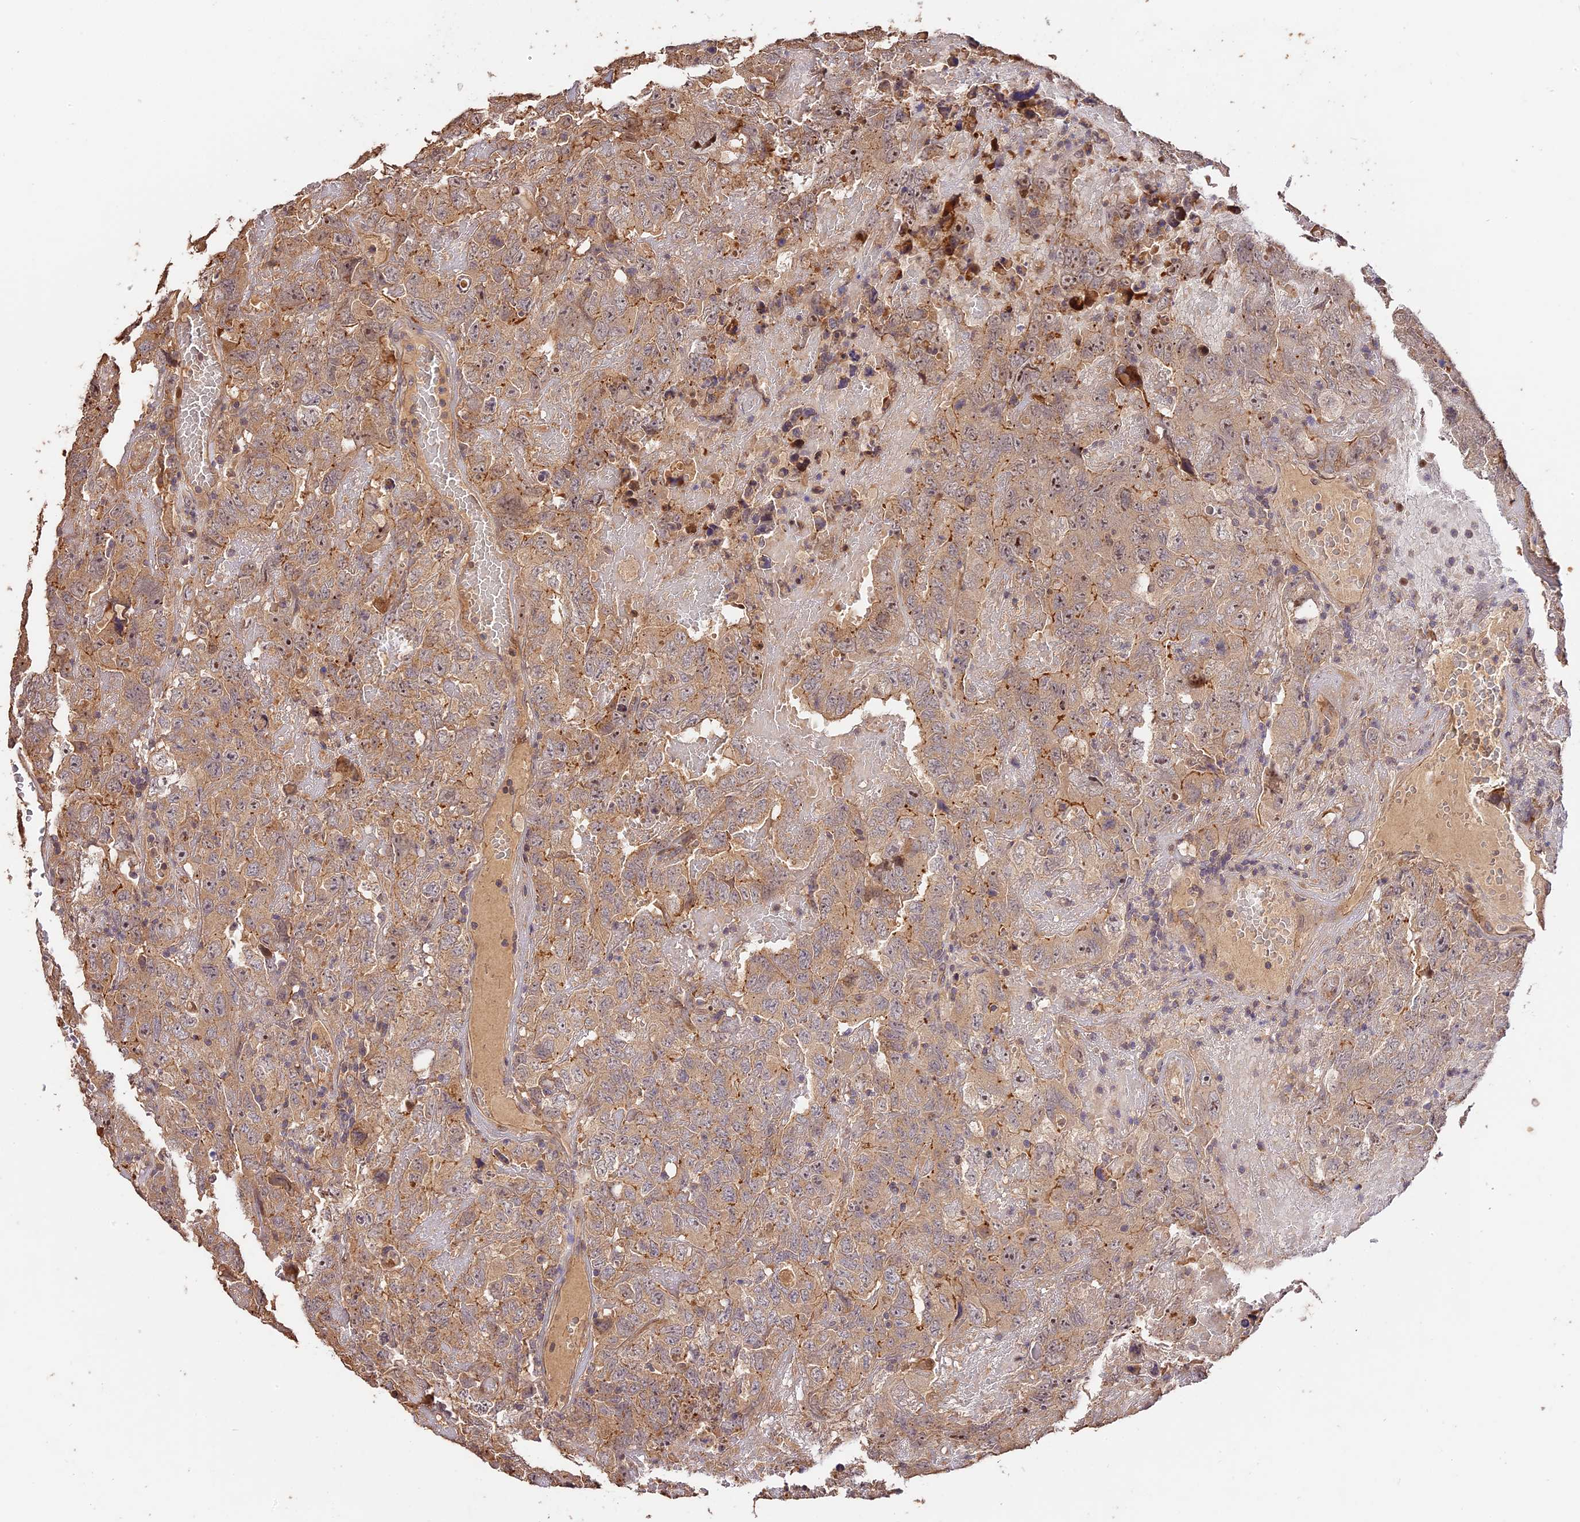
{"staining": {"intensity": "moderate", "quantity": "<25%", "location": "cytoplasmic/membranous"}, "tissue": "testis cancer", "cell_type": "Tumor cells", "image_type": "cancer", "snomed": [{"axis": "morphology", "description": "Carcinoma, Embryonal, NOS"}, {"axis": "topography", "description": "Testis"}], "caption": "Immunohistochemical staining of human embryonal carcinoma (testis) exhibits low levels of moderate cytoplasmic/membranous protein staining in approximately <25% of tumor cells. (DAB IHC with brightfield microscopy, high magnification).", "gene": "PPP1R37", "patient": {"sex": "male", "age": 45}}